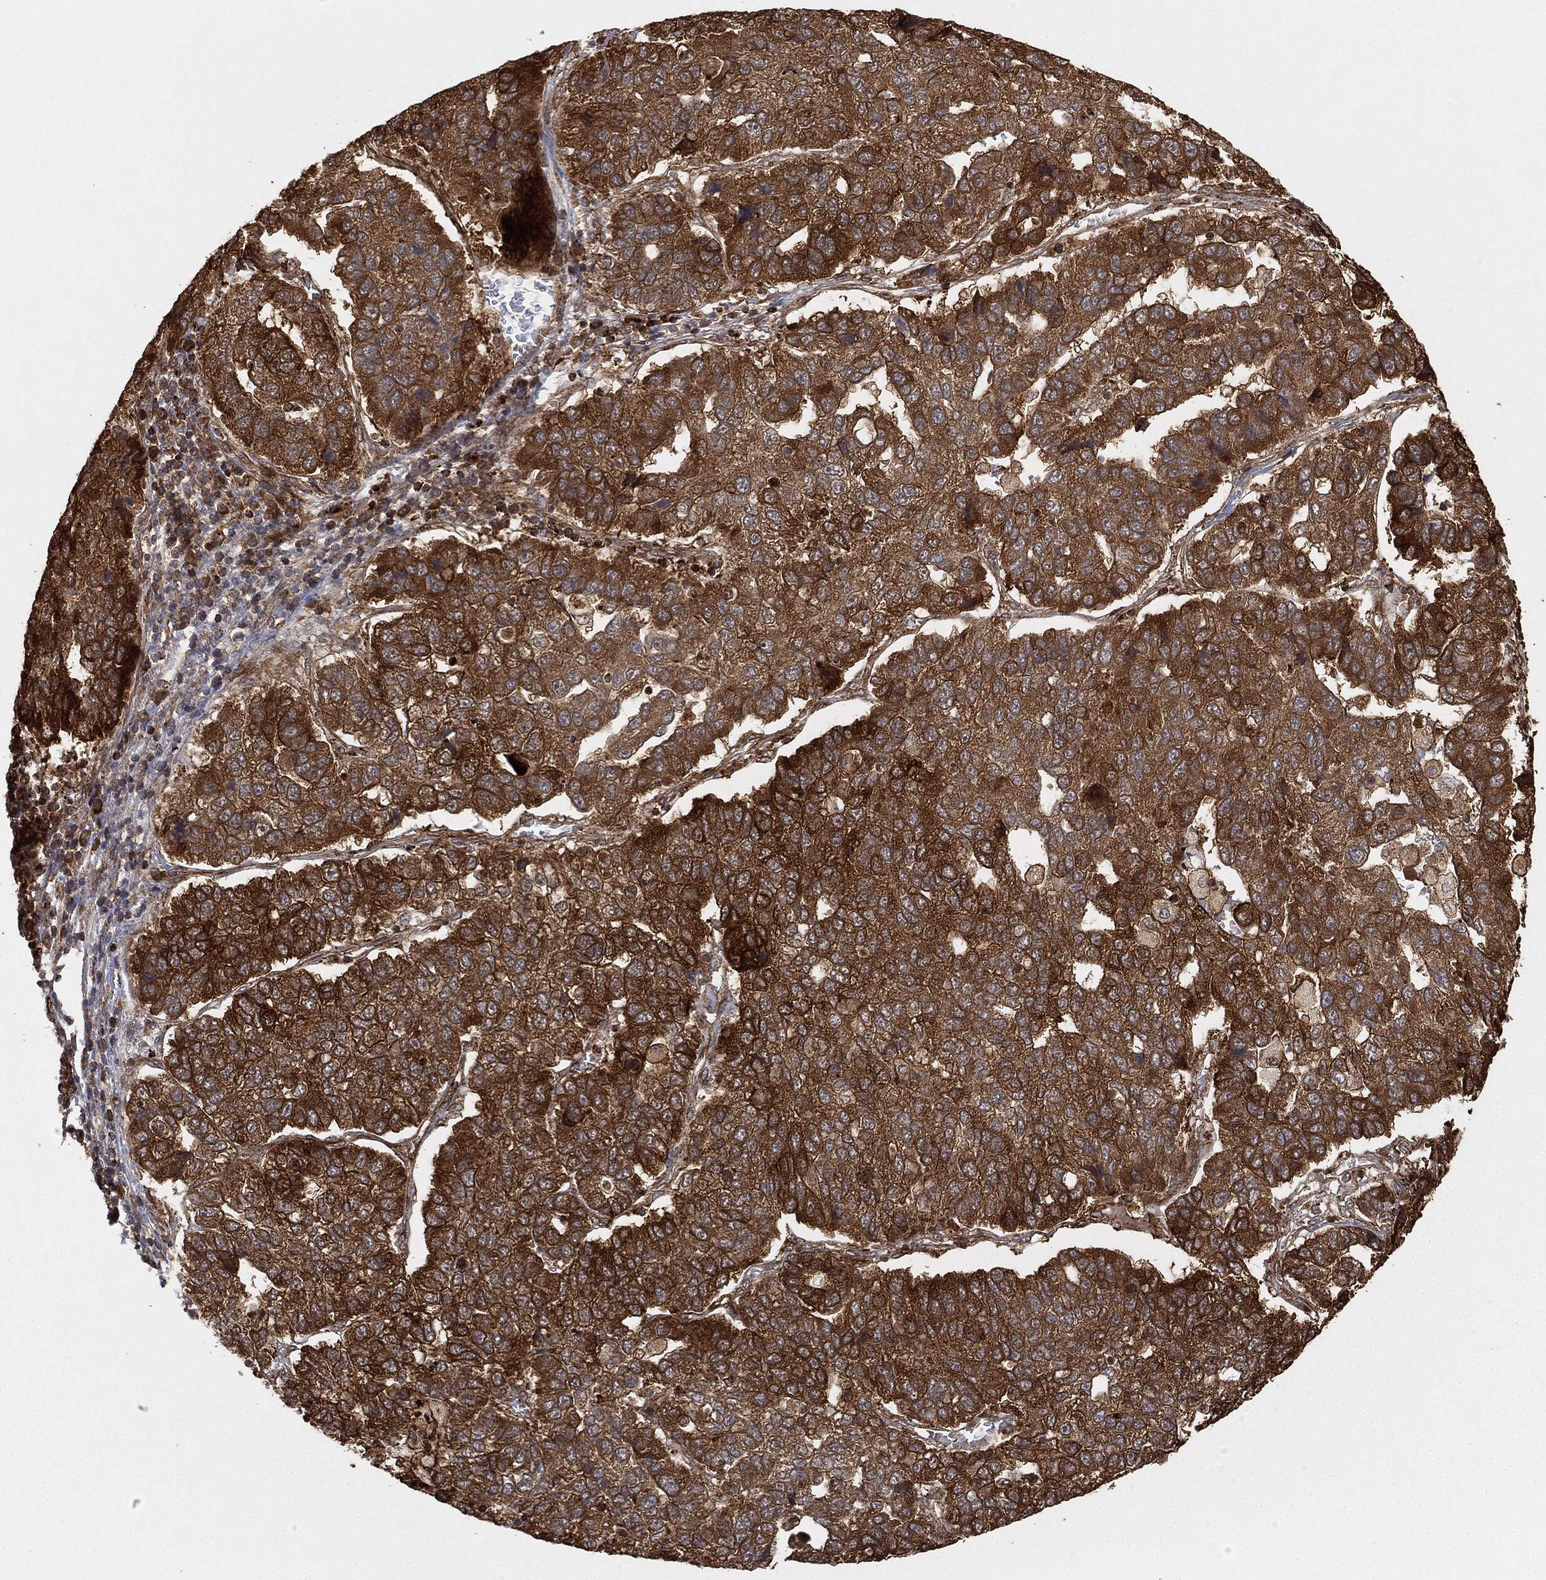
{"staining": {"intensity": "strong", "quantity": "25%-75%", "location": "cytoplasmic/membranous"}, "tissue": "pancreatic cancer", "cell_type": "Tumor cells", "image_type": "cancer", "snomed": [{"axis": "morphology", "description": "Adenocarcinoma, NOS"}, {"axis": "topography", "description": "Pancreas"}], "caption": "Tumor cells display strong cytoplasmic/membranous staining in approximately 25%-75% of cells in pancreatic cancer (adenocarcinoma). (DAB IHC, brown staining for protein, blue staining for nuclei).", "gene": "TPT1", "patient": {"sex": "female", "age": 61}}